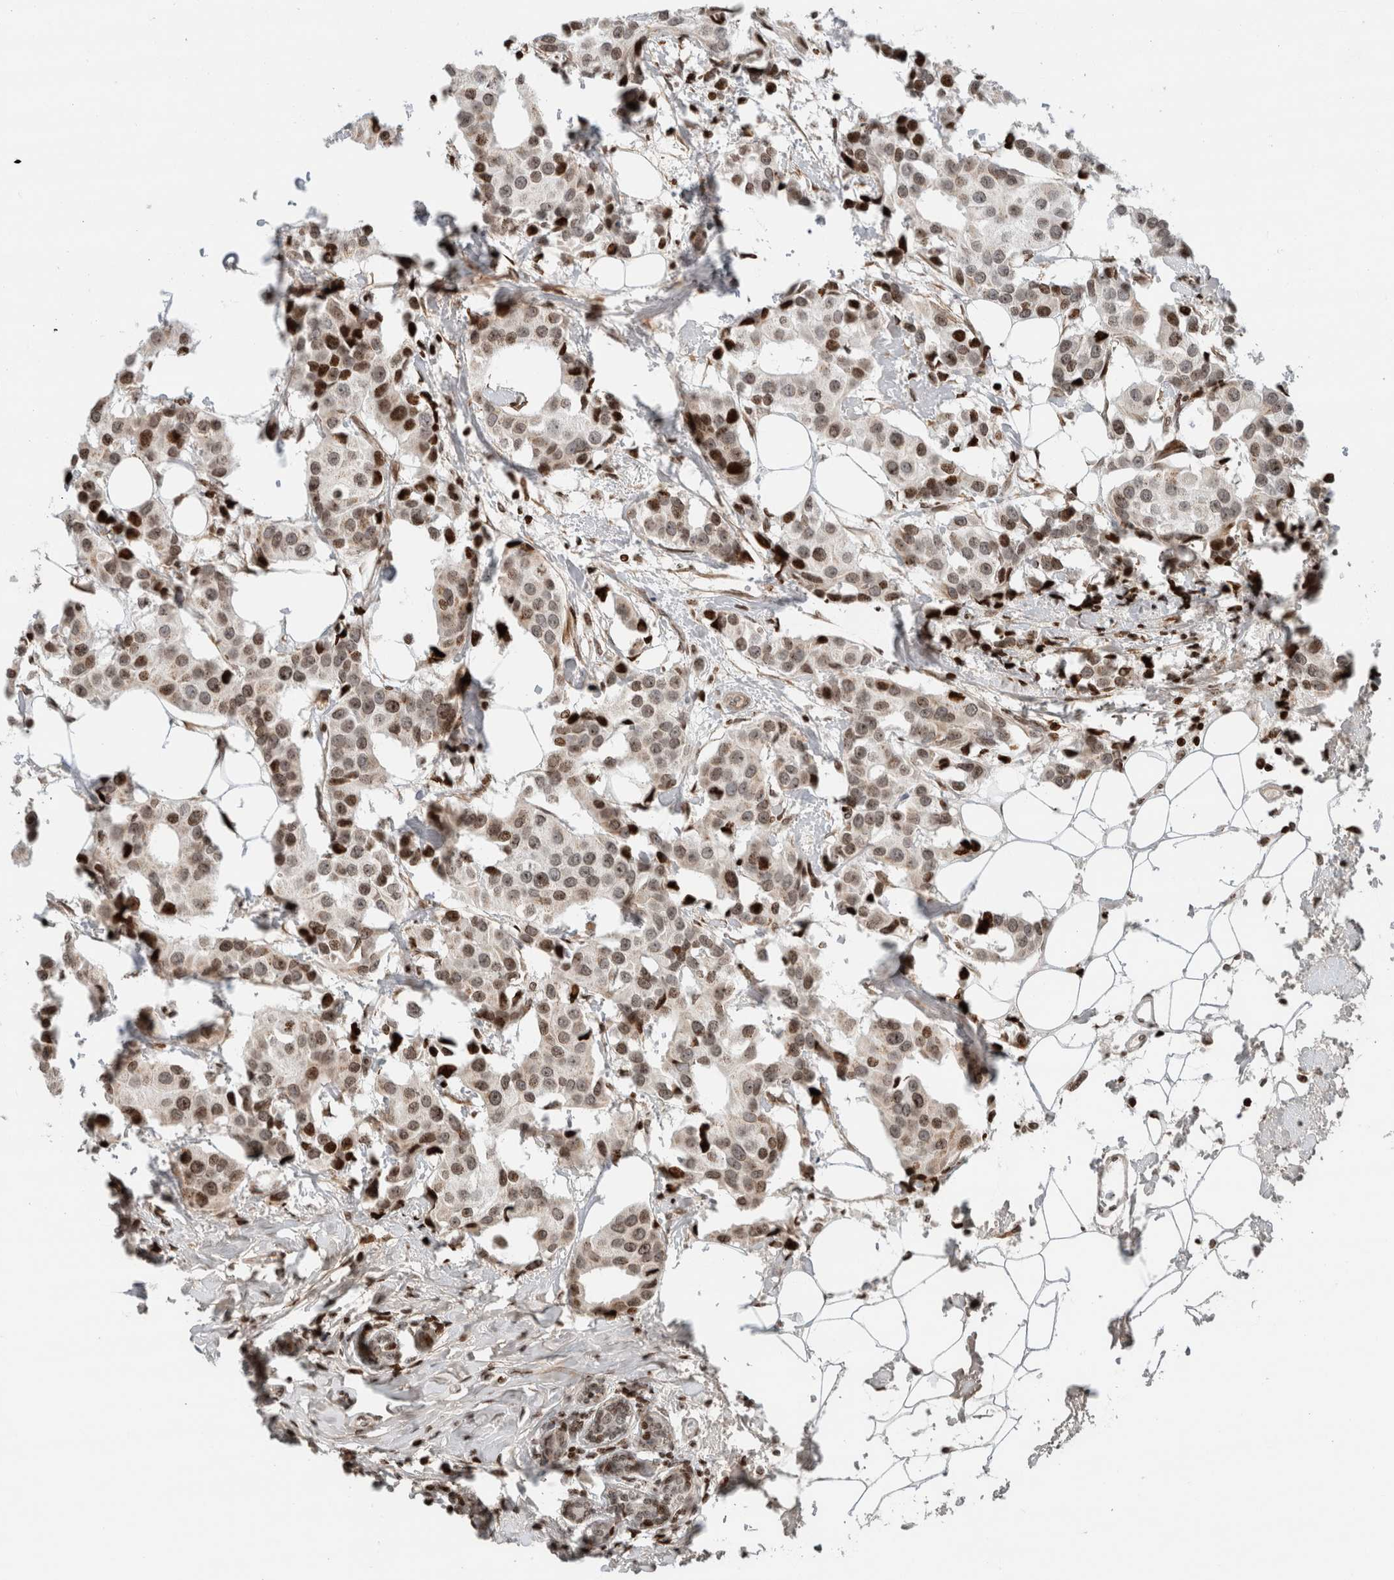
{"staining": {"intensity": "moderate", "quantity": ">75%", "location": "nuclear"}, "tissue": "breast cancer", "cell_type": "Tumor cells", "image_type": "cancer", "snomed": [{"axis": "morphology", "description": "Normal tissue, NOS"}, {"axis": "morphology", "description": "Duct carcinoma"}, {"axis": "topography", "description": "Breast"}], "caption": "Immunohistochemical staining of human infiltrating ductal carcinoma (breast) demonstrates moderate nuclear protein staining in approximately >75% of tumor cells.", "gene": "GINS4", "patient": {"sex": "female", "age": 39}}